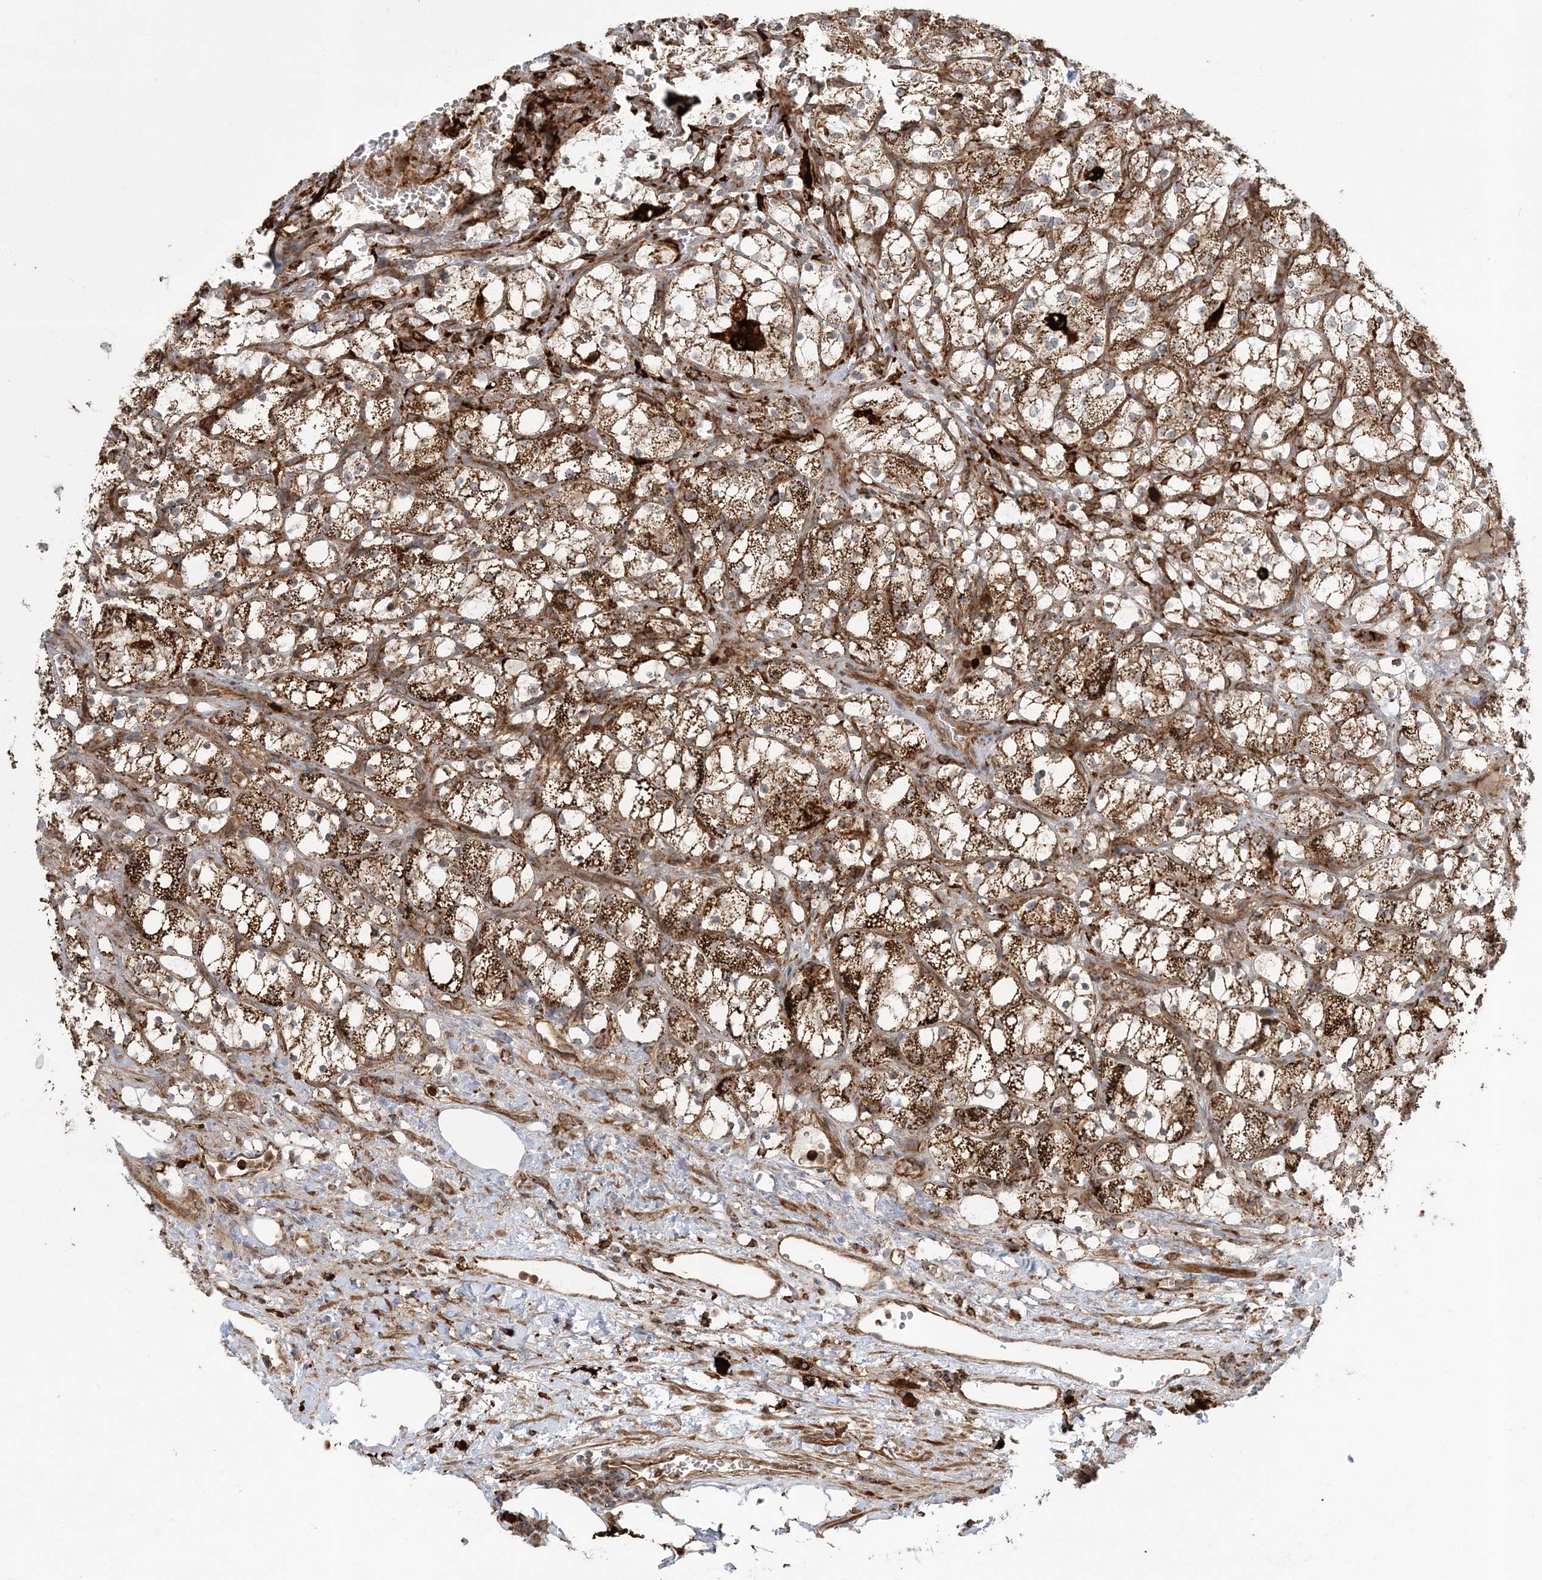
{"staining": {"intensity": "strong", "quantity": ">75%", "location": "cytoplasmic/membranous"}, "tissue": "renal cancer", "cell_type": "Tumor cells", "image_type": "cancer", "snomed": [{"axis": "morphology", "description": "Adenocarcinoma, NOS"}, {"axis": "topography", "description": "Kidney"}], "caption": "Renal adenocarcinoma stained with a brown dye displays strong cytoplasmic/membranous positive expression in approximately >75% of tumor cells.", "gene": "LRPPRC", "patient": {"sex": "female", "age": 69}}